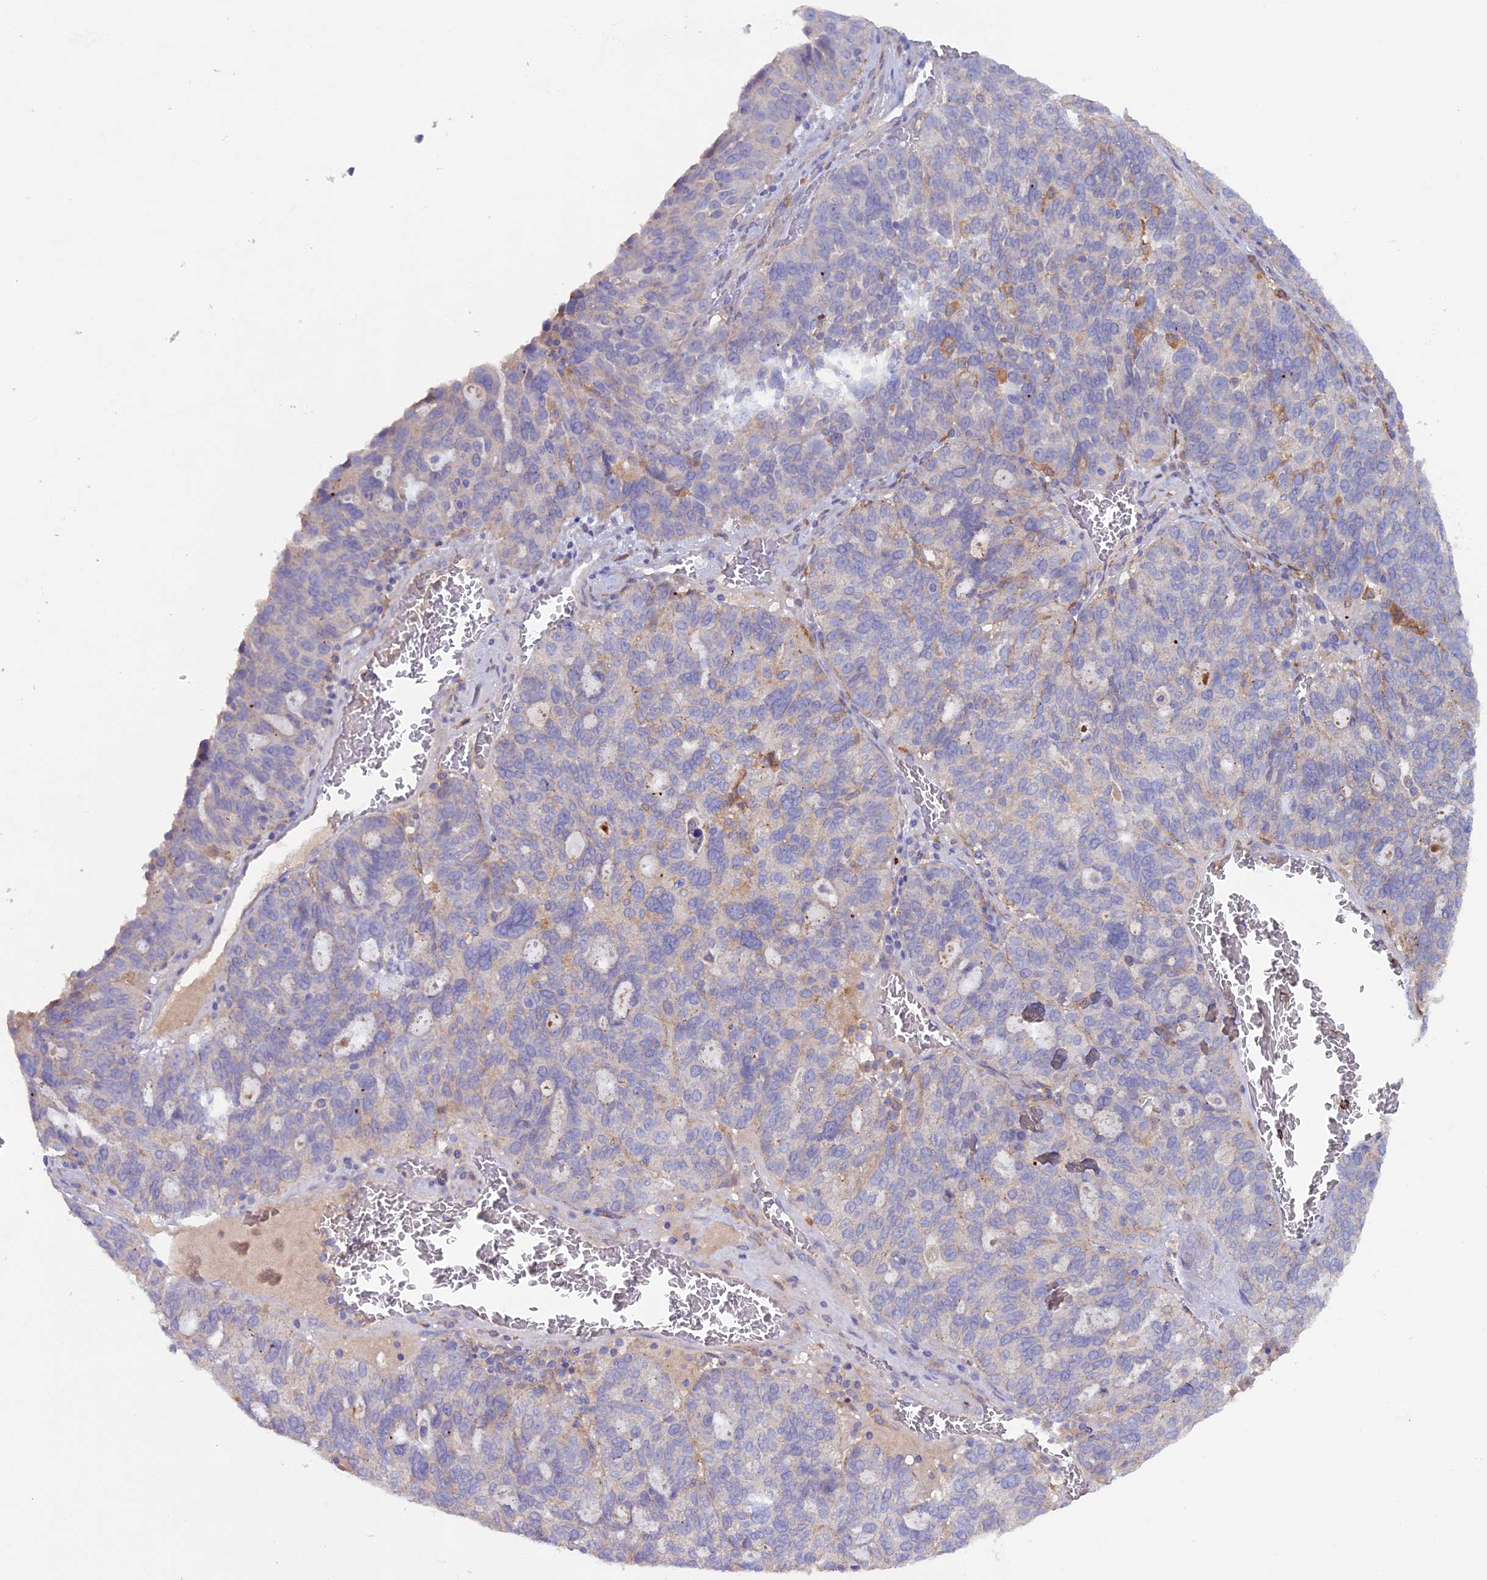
{"staining": {"intensity": "negative", "quantity": "none", "location": "none"}, "tissue": "ovarian cancer", "cell_type": "Tumor cells", "image_type": "cancer", "snomed": [{"axis": "morphology", "description": "Cystadenocarcinoma, serous, NOS"}, {"axis": "topography", "description": "Ovary"}], "caption": "Tumor cells show no significant positivity in serous cystadenocarcinoma (ovarian). The staining is performed using DAB brown chromogen with nuclei counter-stained in using hematoxylin.", "gene": "FERMT1", "patient": {"sex": "female", "age": 59}}